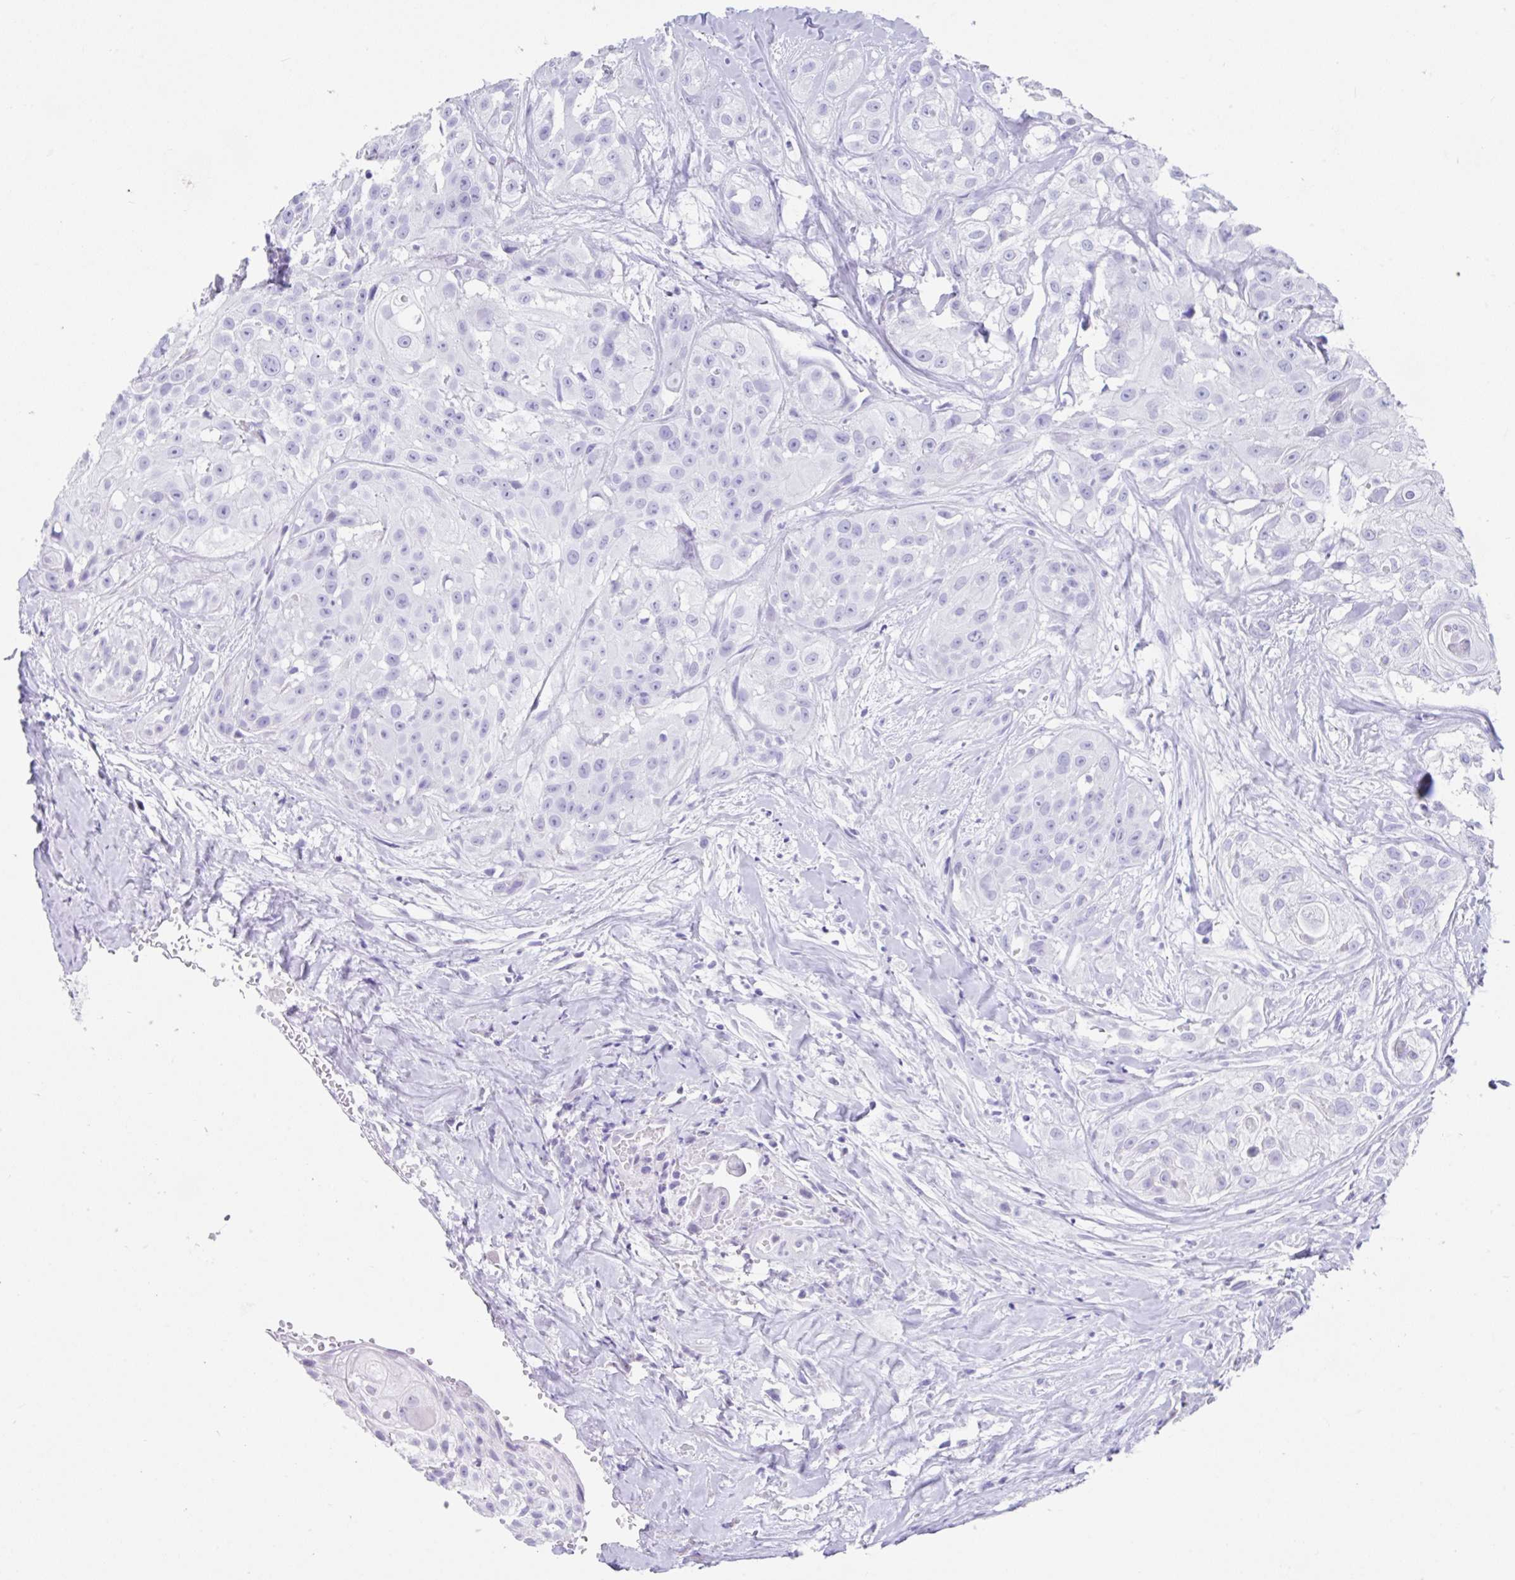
{"staining": {"intensity": "negative", "quantity": "none", "location": "none"}, "tissue": "head and neck cancer", "cell_type": "Tumor cells", "image_type": "cancer", "snomed": [{"axis": "morphology", "description": "Squamous cell carcinoma, NOS"}, {"axis": "topography", "description": "Head-Neck"}], "caption": "IHC micrograph of human head and neck cancer stained for a protein (brown), which displays no positivity in tumor cells.", "gene": "FAM107A", "patient": {"sex": "male", "age": 83}}